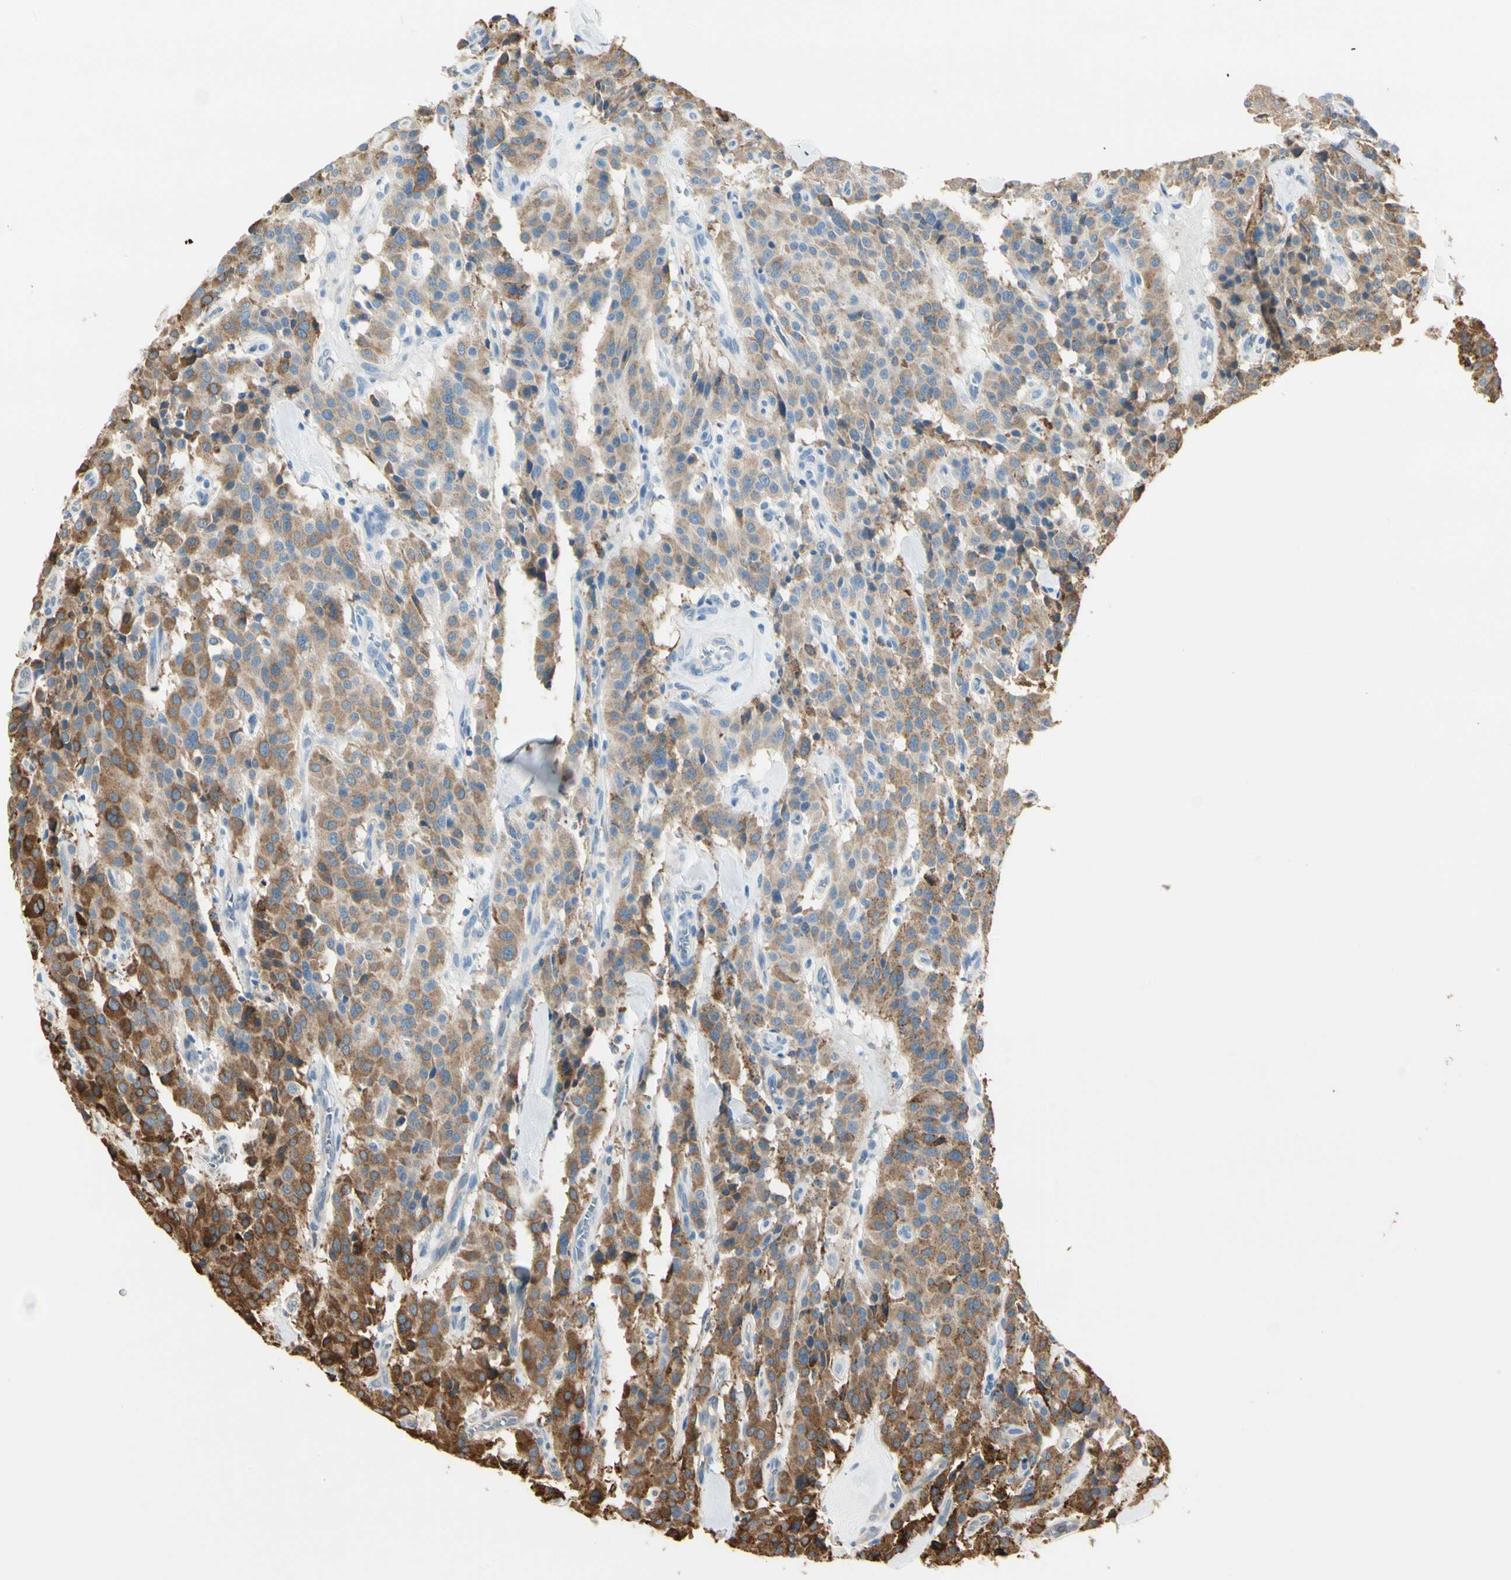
{"staining": {"intensity": "moderate", "quantity": ">75%", "location": "cytoplasmic/membranous"}, "tissue": "carcinoid", "cell_type": "Tumor cells", "image_type": "cancer", "snomed": [{"axis": "morphology", "description": "Carcinoid, malignant, NOS"}, {"axis": "topography", "description": "Lung"}], "caption": "Moderate cytoplasmic/membranous expression is seen in about >75% of tumor cells in carcinoid. (DAB (3,3'-diaminobenzidine) IHC, brown staining for protein, blue staining for nuclei).", "gene": "NUCB2", "patient": {"sex": "male", "age": 30}}